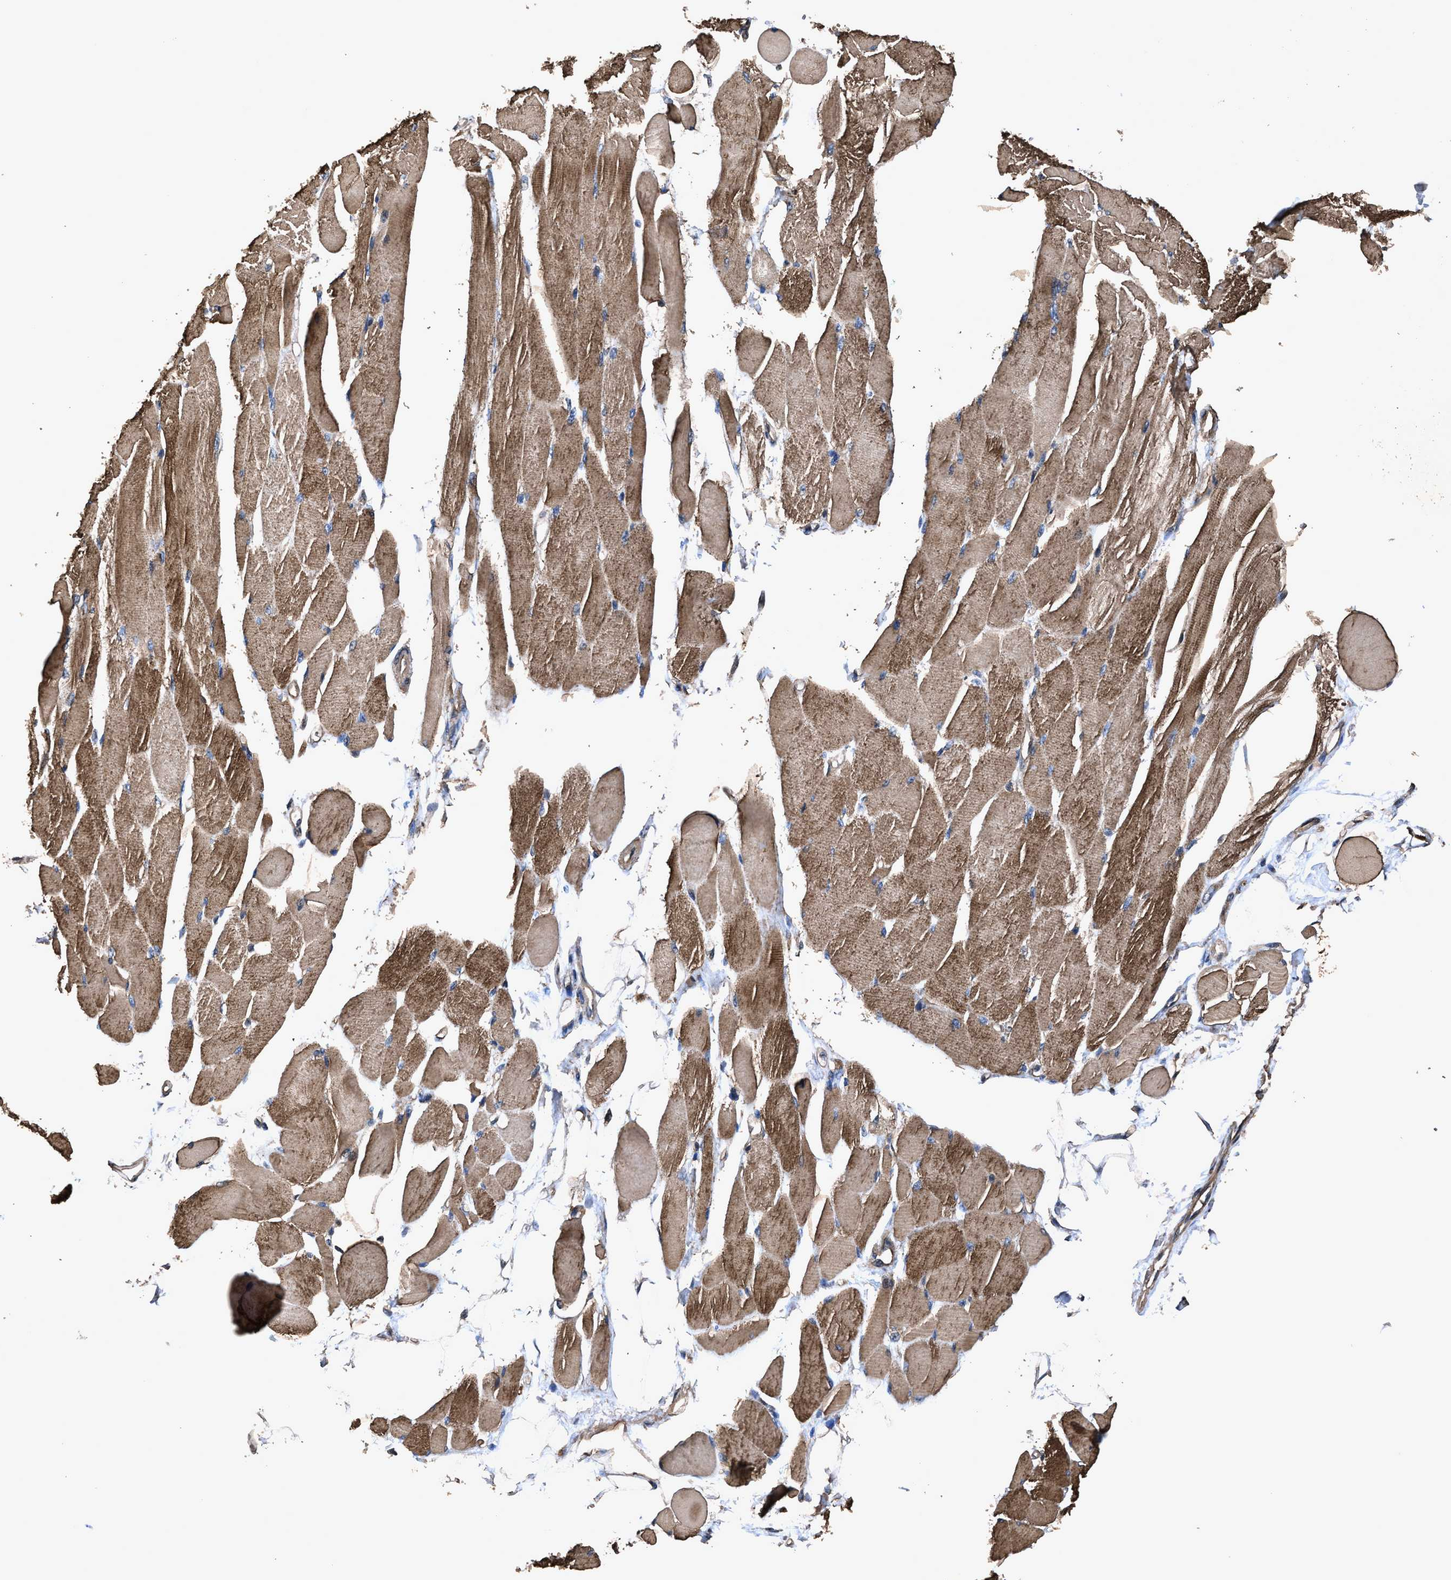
{"staining": {"intensity": "strong", "quantity": ">75%", "location": "cytoplasmic/membranous"}, "tissue": "skeletal muscle", "cell_type": "Myocytes", "image_type": "normal", "snomed": [{"axis": "morphology", "description": "Normal tissue, NOS"}, {"axis": "topography", "description": "Skeletal muscle"}, {"axis": "topography", "description": "Peripheral nerve tissue"}], "caption": "Strong cytoplasmic/membranous staining for a protein is seen in approximately >75% of myocytes of unremarkable skeletal muscle using immunohistochemistry (IHC).", "gene": "ZMYND19", "patient": {"sex": "female", "age": 84}}